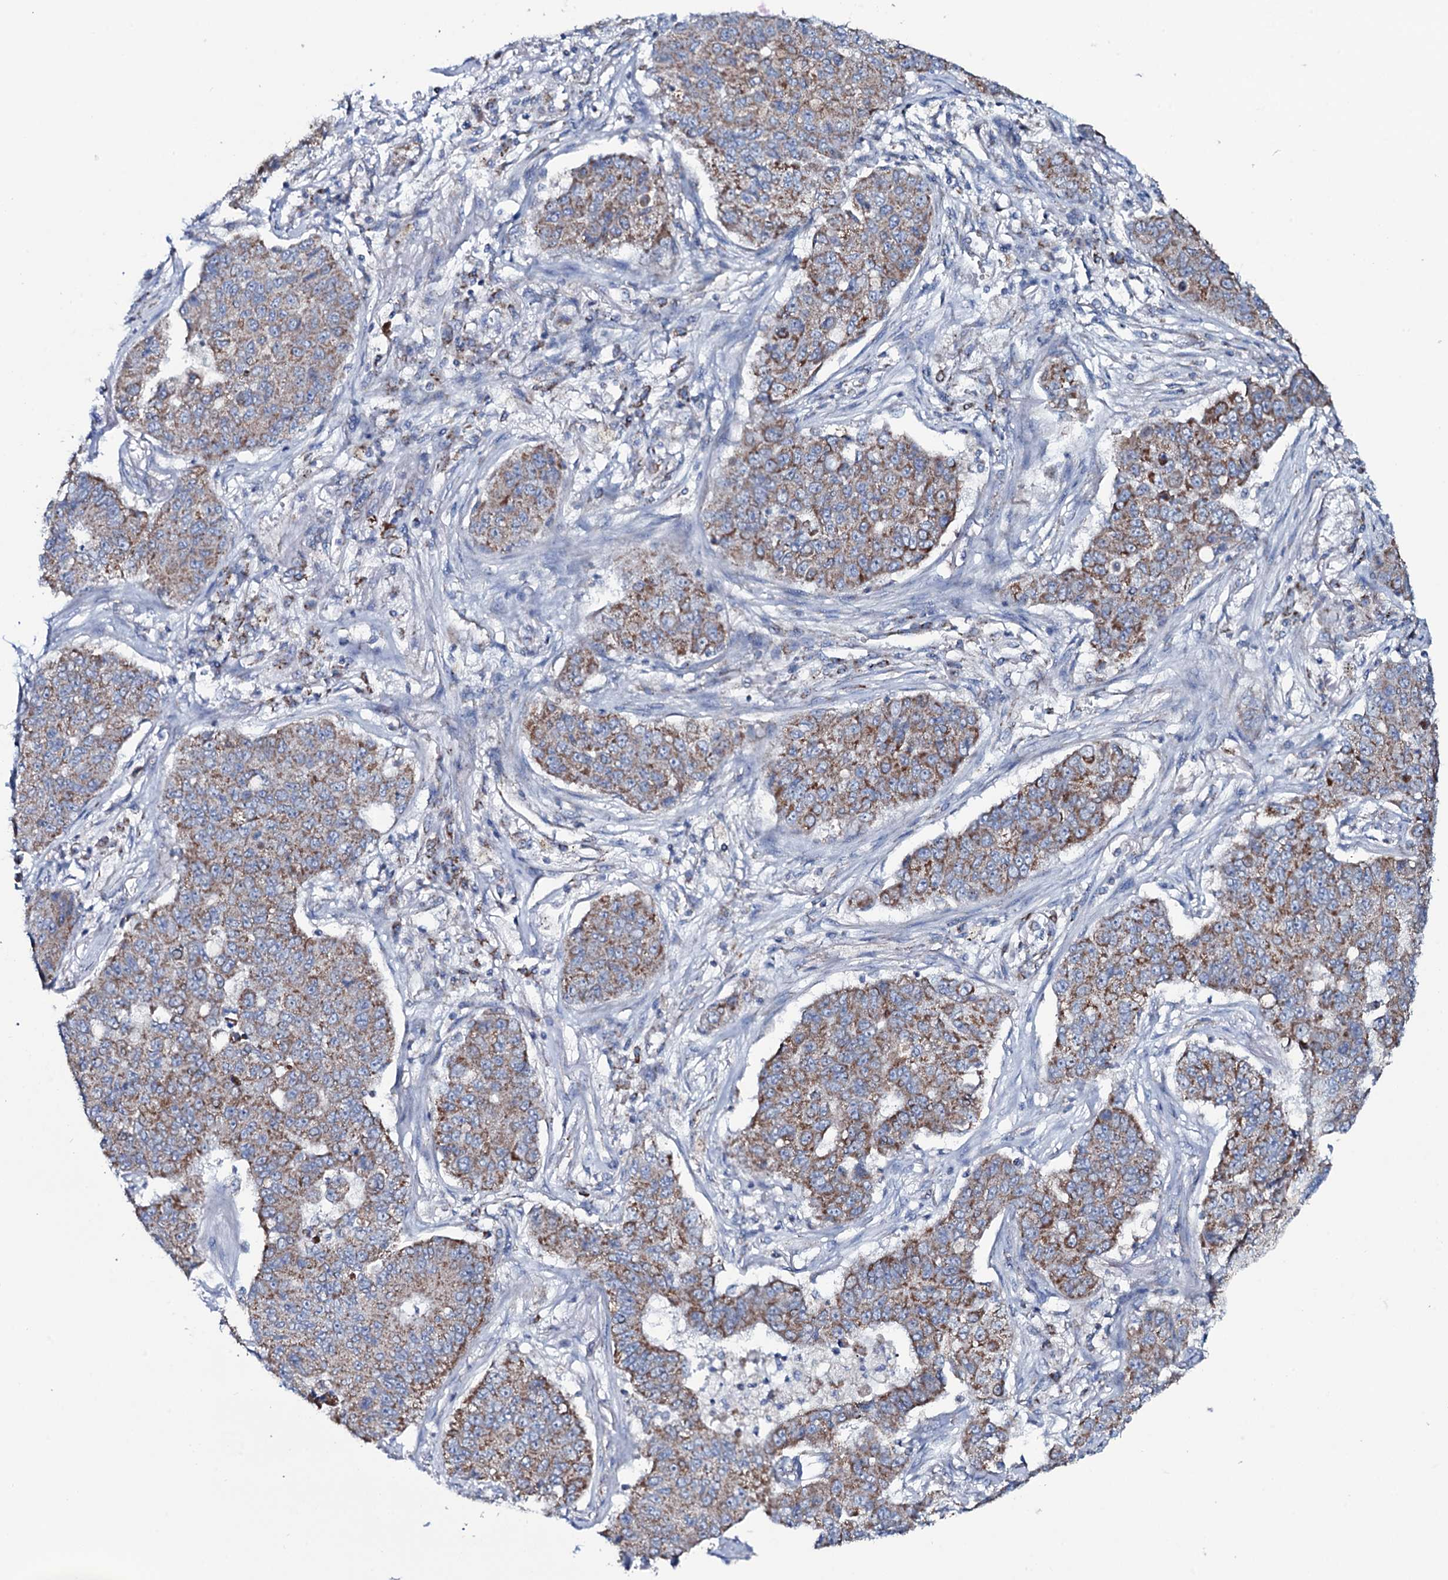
{"staining": {"intensity": "moderate", "quantity": ">75%", "location": "cytoplasmic/membranous"}, "tissue": "lung cancer", "cell_type": "Tumor cells", "image_type": "cancer", "snomed": [{"axis": "morphology", "description": "Squamous cell carcinoma, NOS"}, {"axis": "topography", "description": "Lung"}], "caption": "Tumor cells reveal medium levels of moderate cytoplasmic/membranous positivity in approximately >75% of cells in human lung cancer (squamous cell carcinoma).", "gene": "MRPS35", "patient": {"sex": "male", "age": 74}}